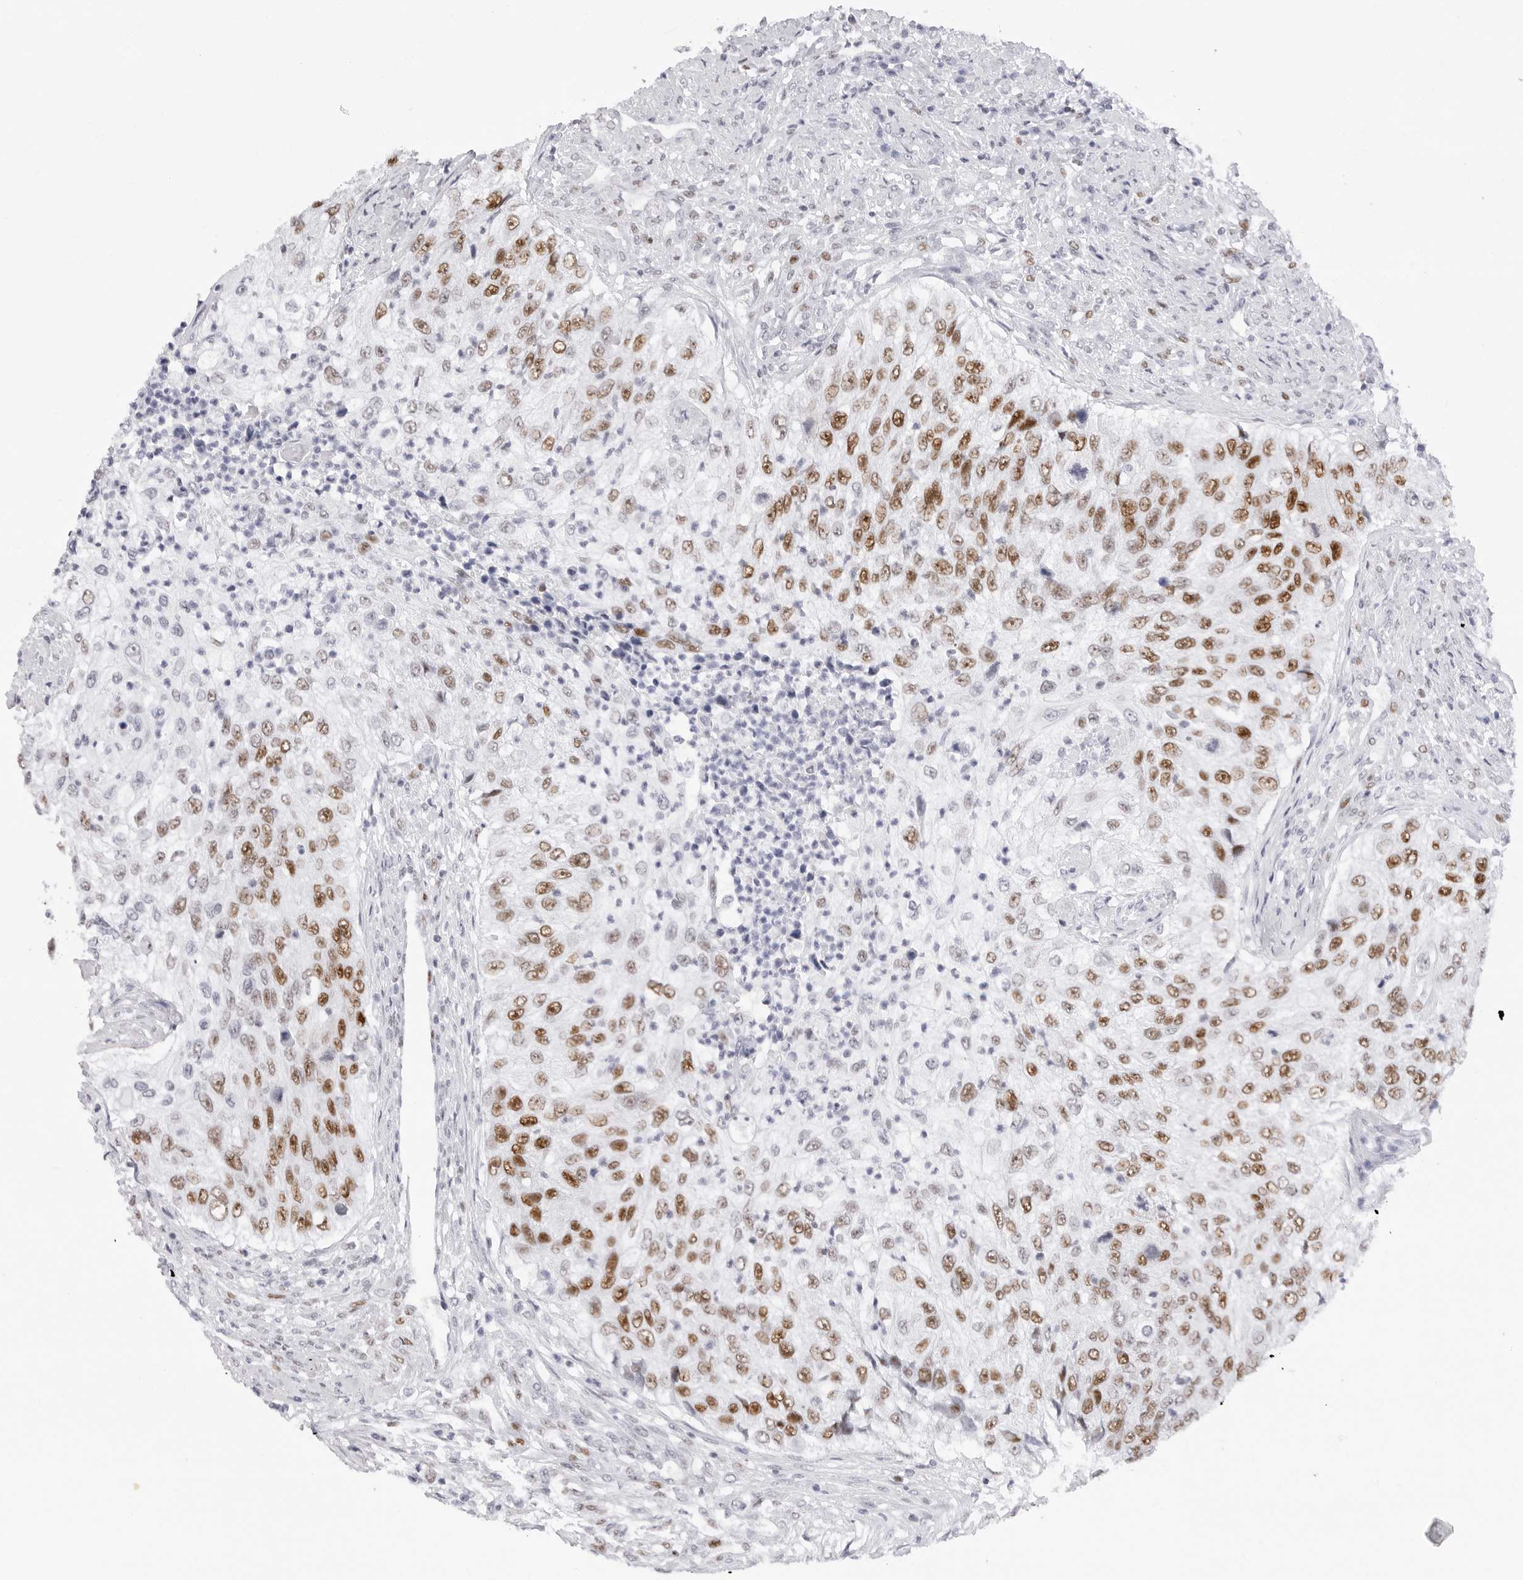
{"staining": {"intensity": "strong", "quantity": ">75%", "location": "nuclear"}, "tissue": "urothelial cancer", "cell_type": "Tumor cells", "image_type": "cancer", "snomed": [{"axis": "morphology", "description": "Urothelial carcinoma, High grade"}, {"axis": "topography", "description": "Urinary bladder"}], "caption": "High-grade urothelial carcinoma was stained to show a protein in brown. There is high levels of strong nuclear expression in approximately >75% of tumor cells. The protein is stained brown, and the nuclei are stained in blue (DAB IHC with brightfield microscopy, high magnification).", "gene": "NASP", "patient": {"sex": "female", "age": 60}}